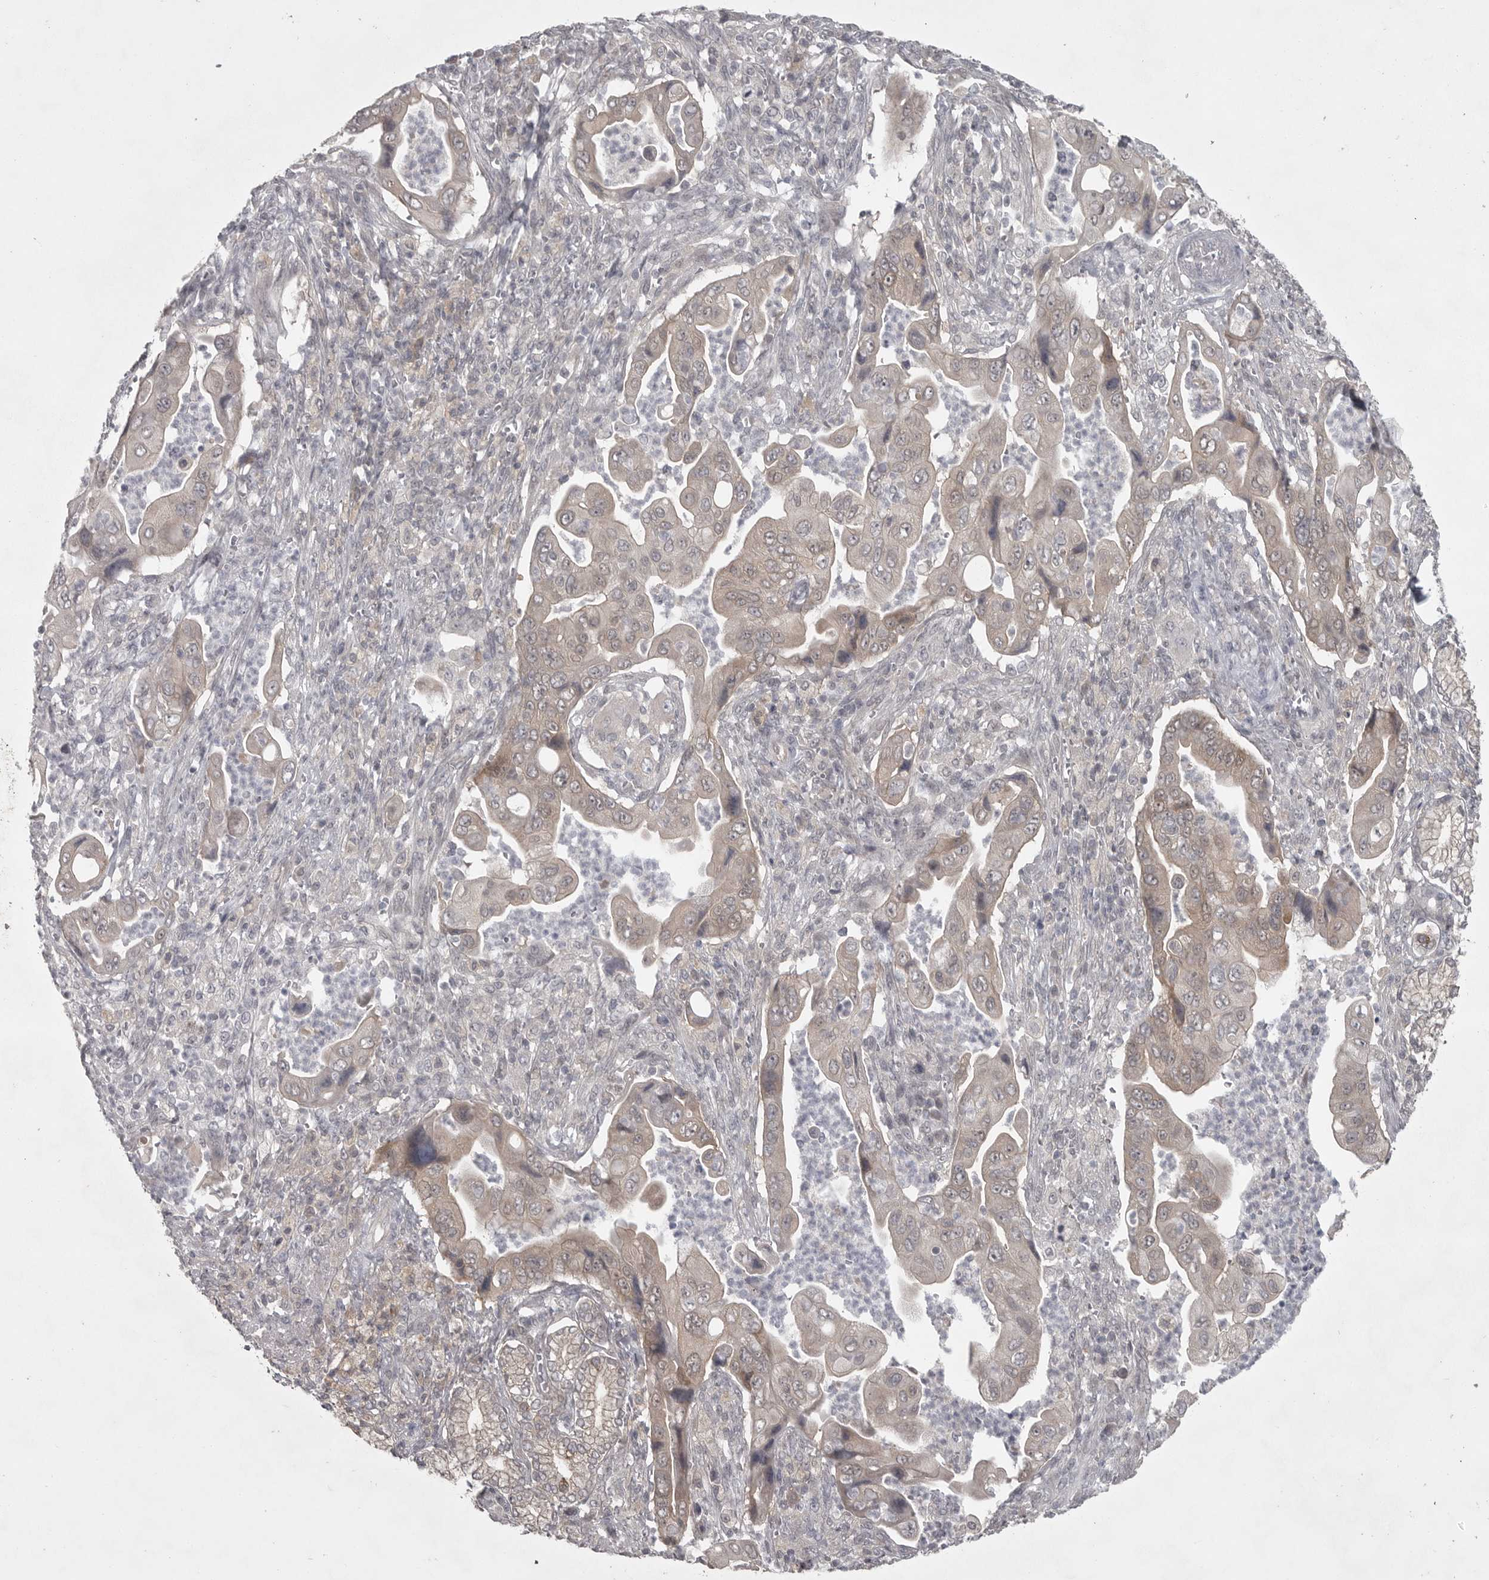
{"staining": {"intensity": "weak", "quantity": "25%-75%", "location": "cytoplasmic/membranous"}, "tissue": "pancreatic cancer", "cell_type": "Tumor cells", "image_type": "cancer", "snomed": [{"axis": "morphology", "description": "Adenocarcinoma, NOS"}, {"axis": "topography", "description": "Pancreas"}], "caption": "Pancreatic cancer (adenocarcinoma) was stained to show a protein in brown. There is low levels of weak cytoplasmic/membranous positivity in approximately 25%-75% of tumor cells.", "gene": "PHF13", "patient": {"sex": "male", "age": 78}}